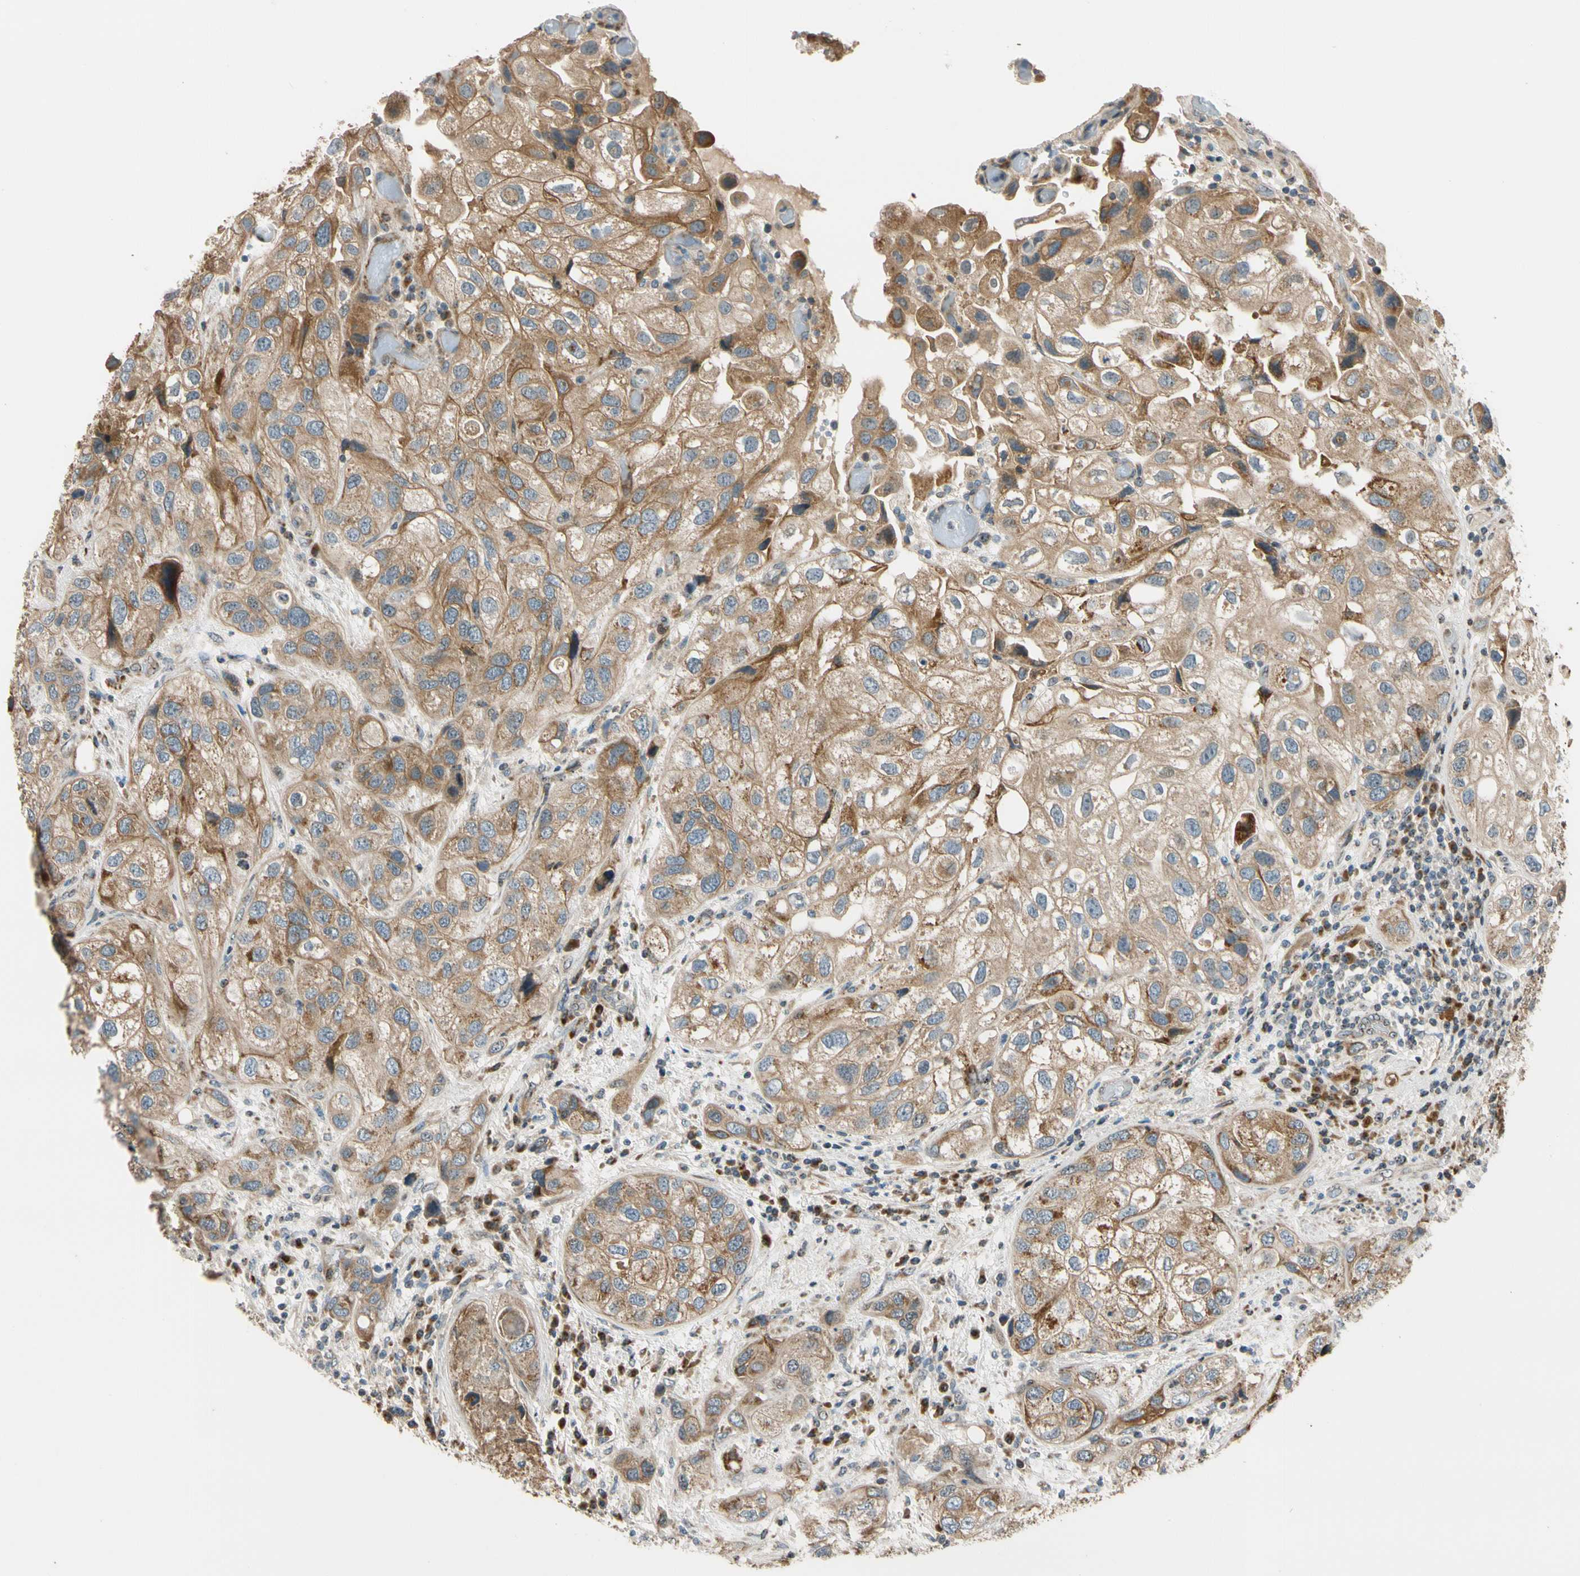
{"staining": {"intensity": "moderate", "quantity": ">75%", "location": "cytoplasmic/membranous"}, "tissue": "urothelial cancer", "cell_type": "Tumor cells", "image_type": "cancer", "snomed": [{"axis": "morphology", "description": "Urothelial carcinoma, High grade"}, {"axis": "topography", "description": "Urinary bladder"}], "caption": "Moderate cytoplasmic/membranous staining is seen in about >75% of tumor cells in urothelial cancer.", "gene": "MST1R", "patient": {"sex": "female", "age": 64}}